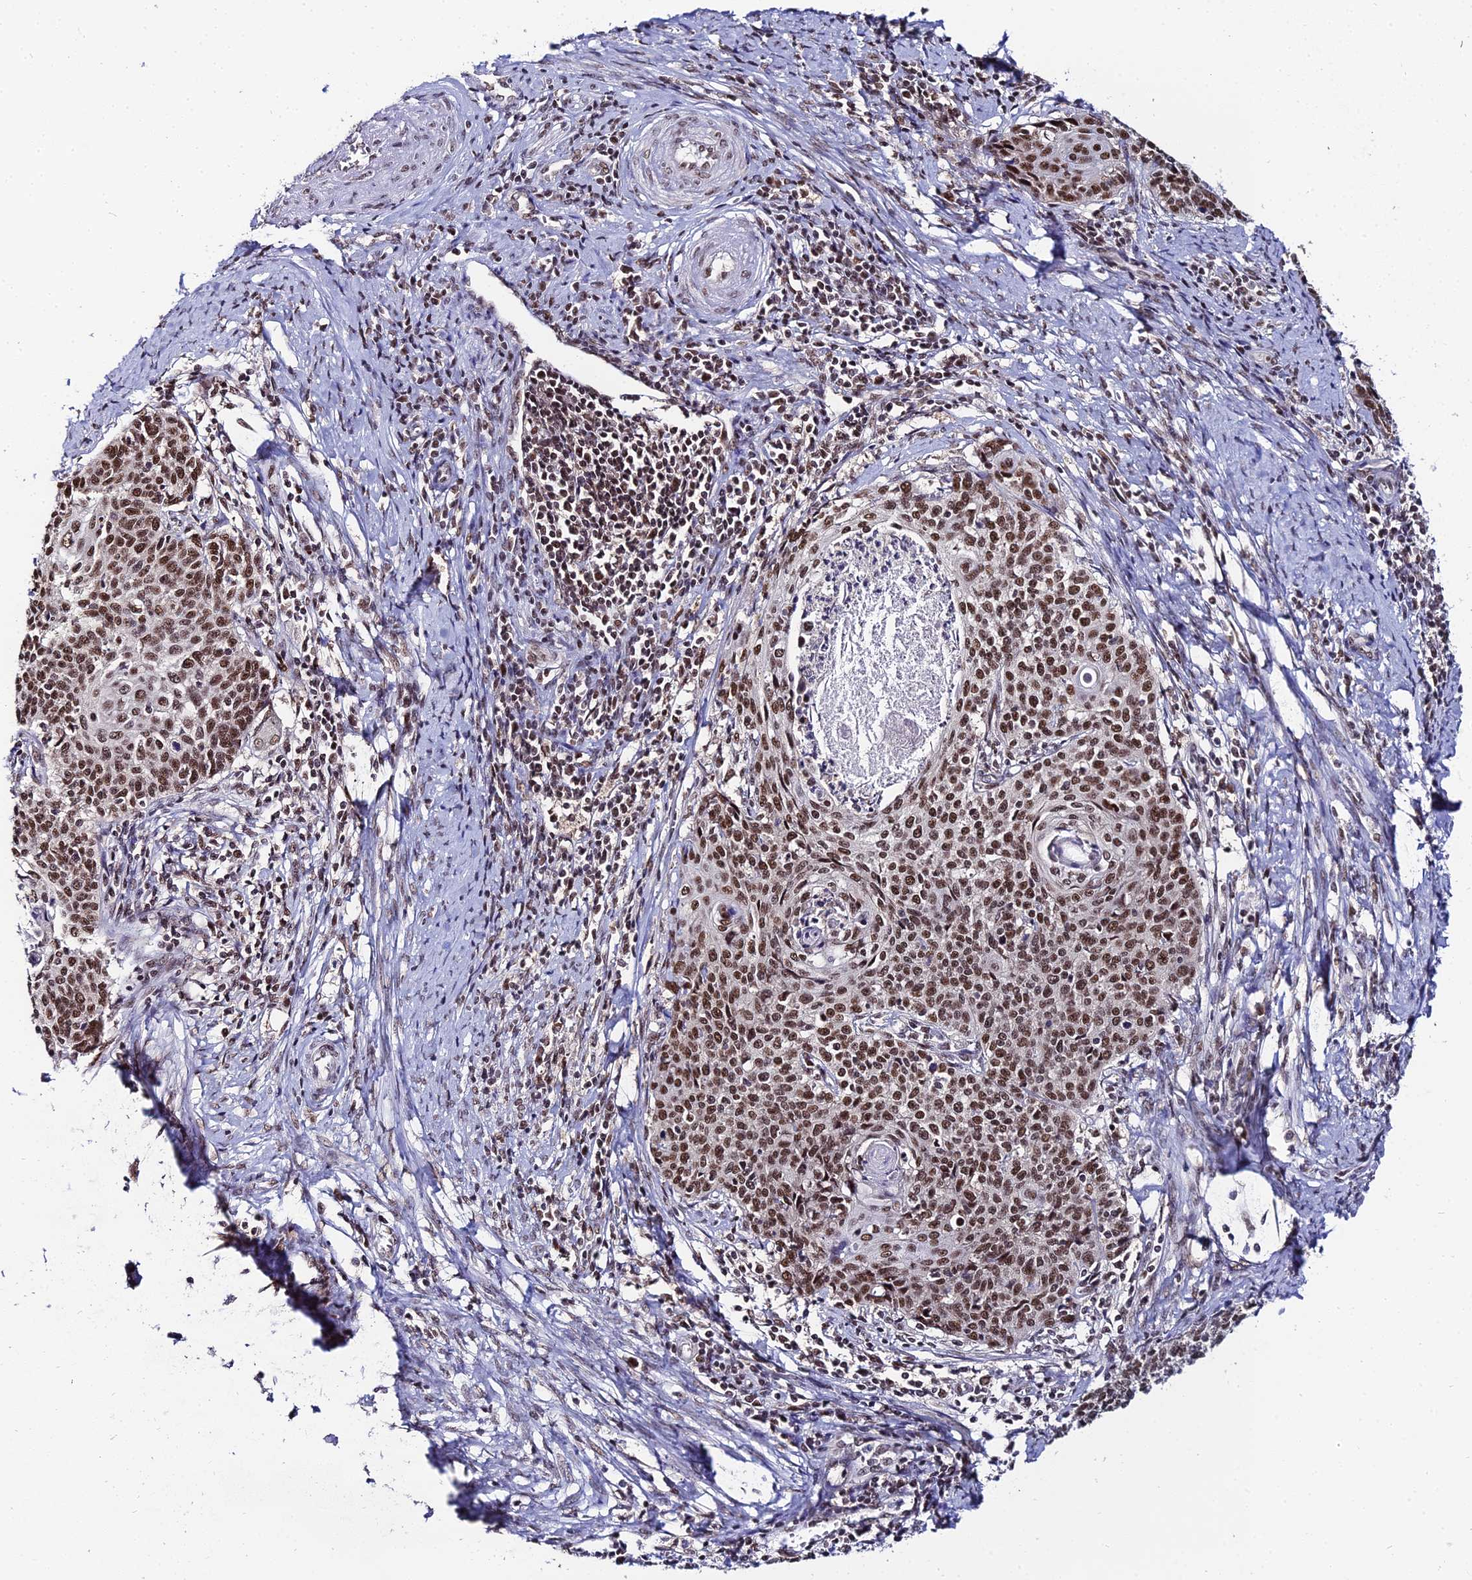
{"staining": {"intensity": "strong", "quantity": ">75%", "location": "nuclear"}, "tissue": "cervical cancer", "cell_type": "Tumor cells", "image_type": "cancer", "snomed": [{"axis": "morphology", "description": "Squamous cell carcinoma, NOS"}, {"axis": "topography", "description": "Cervix"}], "caption": "Cervical squamous cell carcinoma tissue exhibits strong nuclear staining in approximately >75% of tumor cells, visualized by immunohistochemistry. Using DAB (3,3'-diaminobenzidine) (brown) and hematoxylin (blue) stains, captured at high magnification using brightfield microscopy.", "gene": "EXOSC3", "patient": {"sex": "female", "age": 39}}